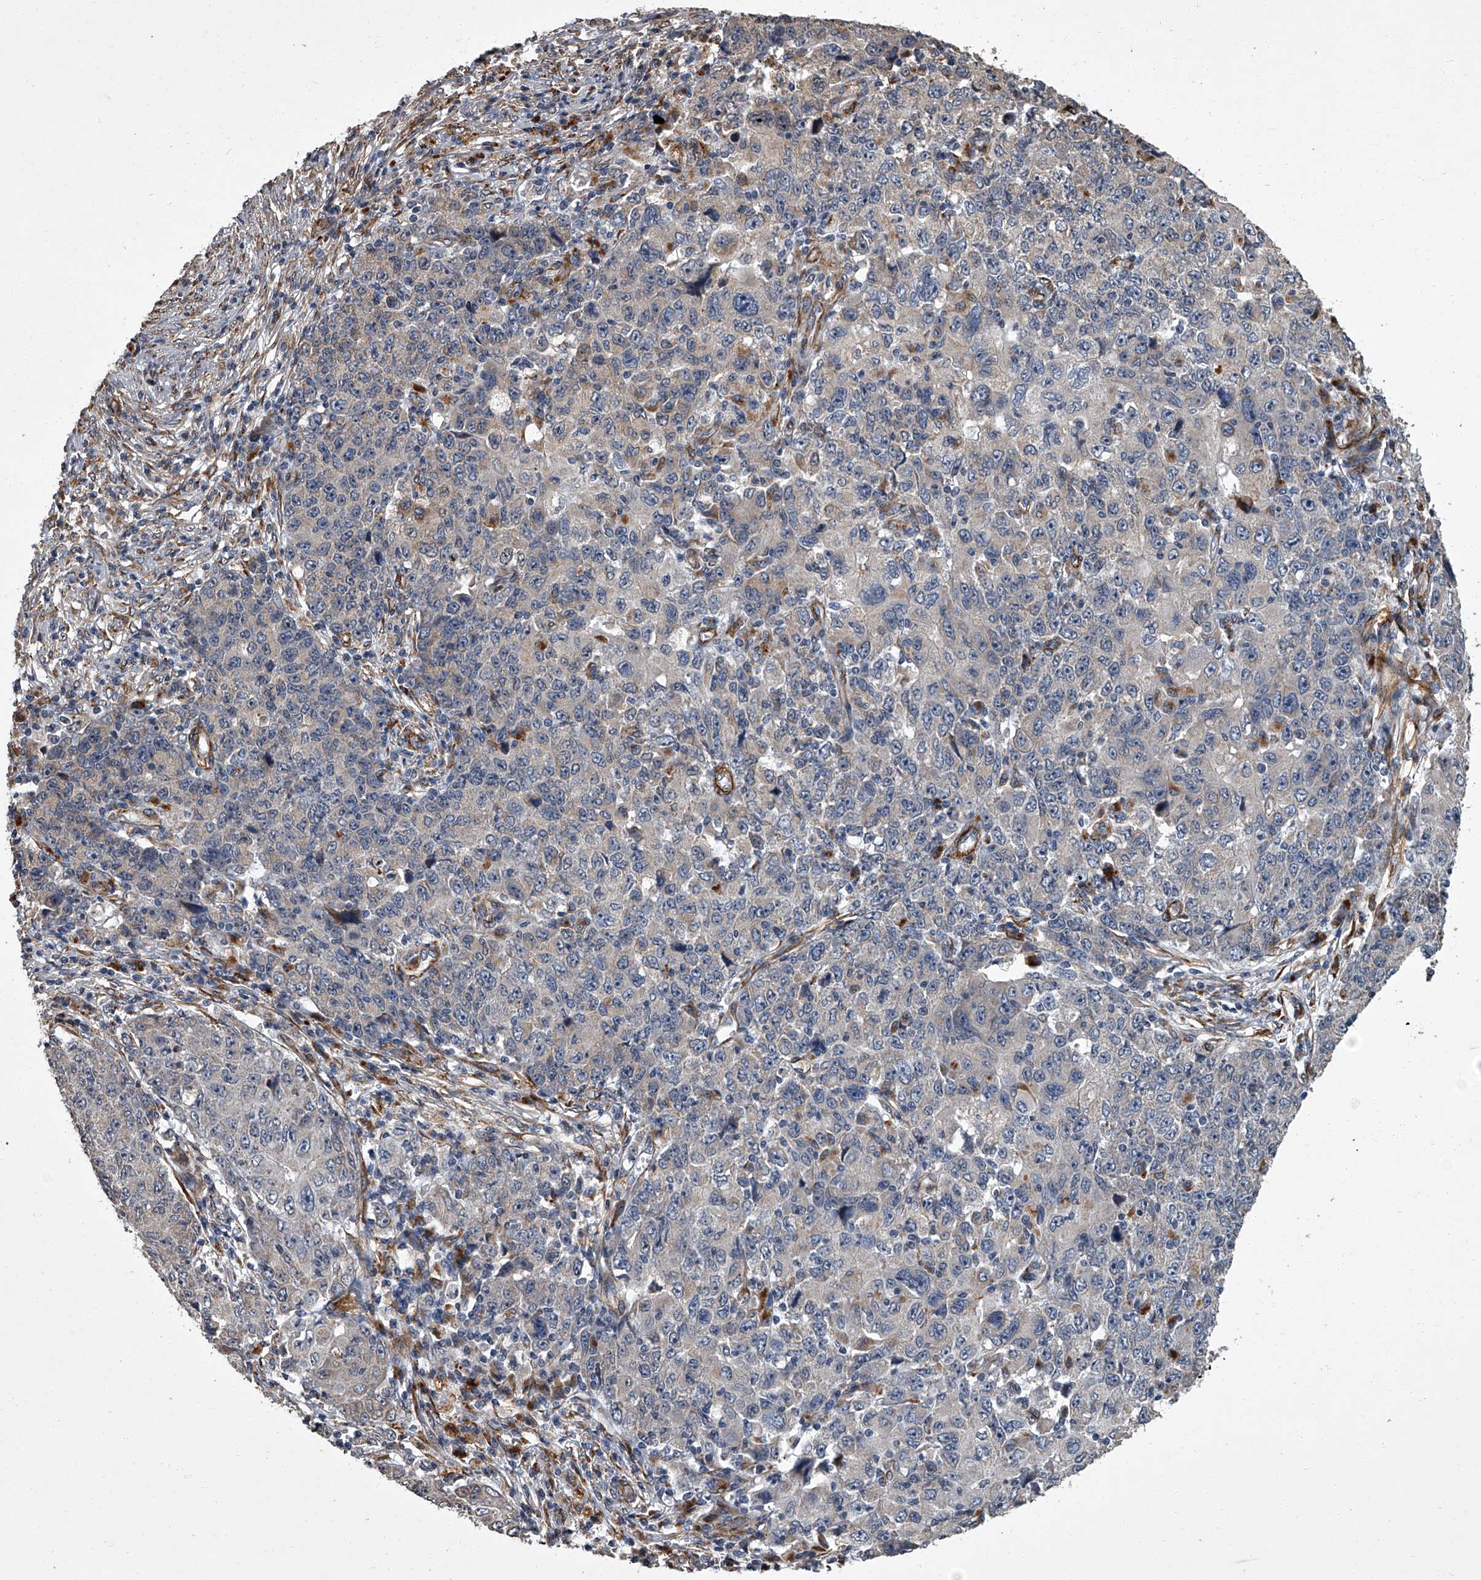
{"staining": {"intensity": "negative", "quantity": "none", "location": "none"}, "tissue": "ovarian cancer", "cell_type": "Tumor cells", "image_type": "cancer", "snomed": [{"axis": "morphology", "description": "Carcinoma, endometroid"}, {"axis": "topography", "description": "Ovary"}], "caption": "This is an immunohistochemistry histopathology image of human endometroid carcinoma (ovarian). There is no staining in tumor cells.", "gene": "SIRT4", "patient": {"sex": "female", "age": 42}}